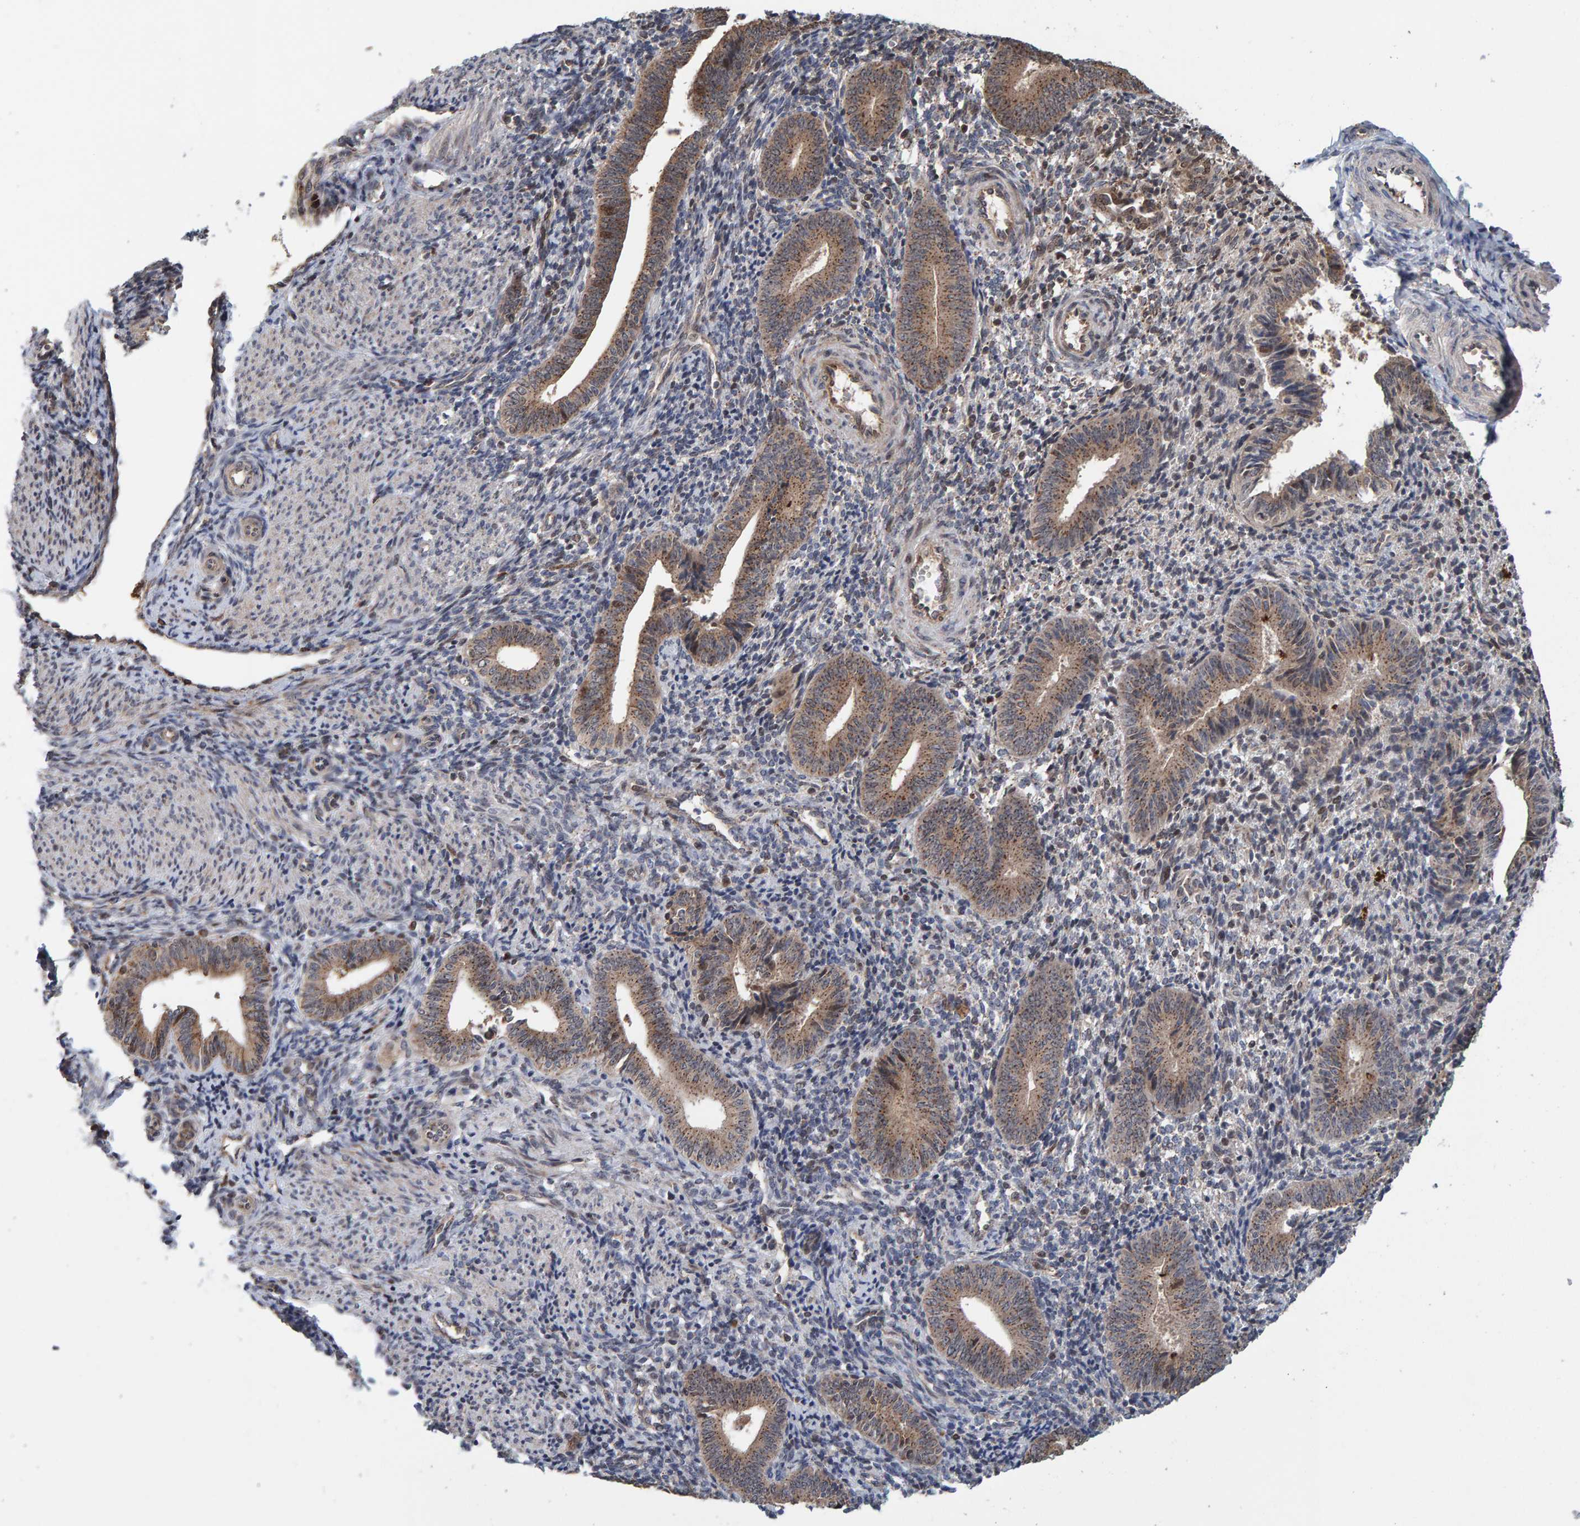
{"staining": {"intensity": "weak", "quantity": "25%-75%", "location": "cytoplasmic/membranous"}, "tissue": "endometrium", "cell_type": "Cells in endometrial stroma", "image_type": "normal", "snomed": [{"axis": "morphology", "description": "Normal tissue, NOS"}, {"axis": "topography", "description": "Uterus"}, {"axis": "topography", "description": "Endometrium"}], "caption": "Protein staining displays weak cytoplasmic/membranous expression in about 25%-75% of cells in endometrial stroma in benign endometrium.", "gene": "CCDC25", "patient": {"sex": "female", "age": 33}}